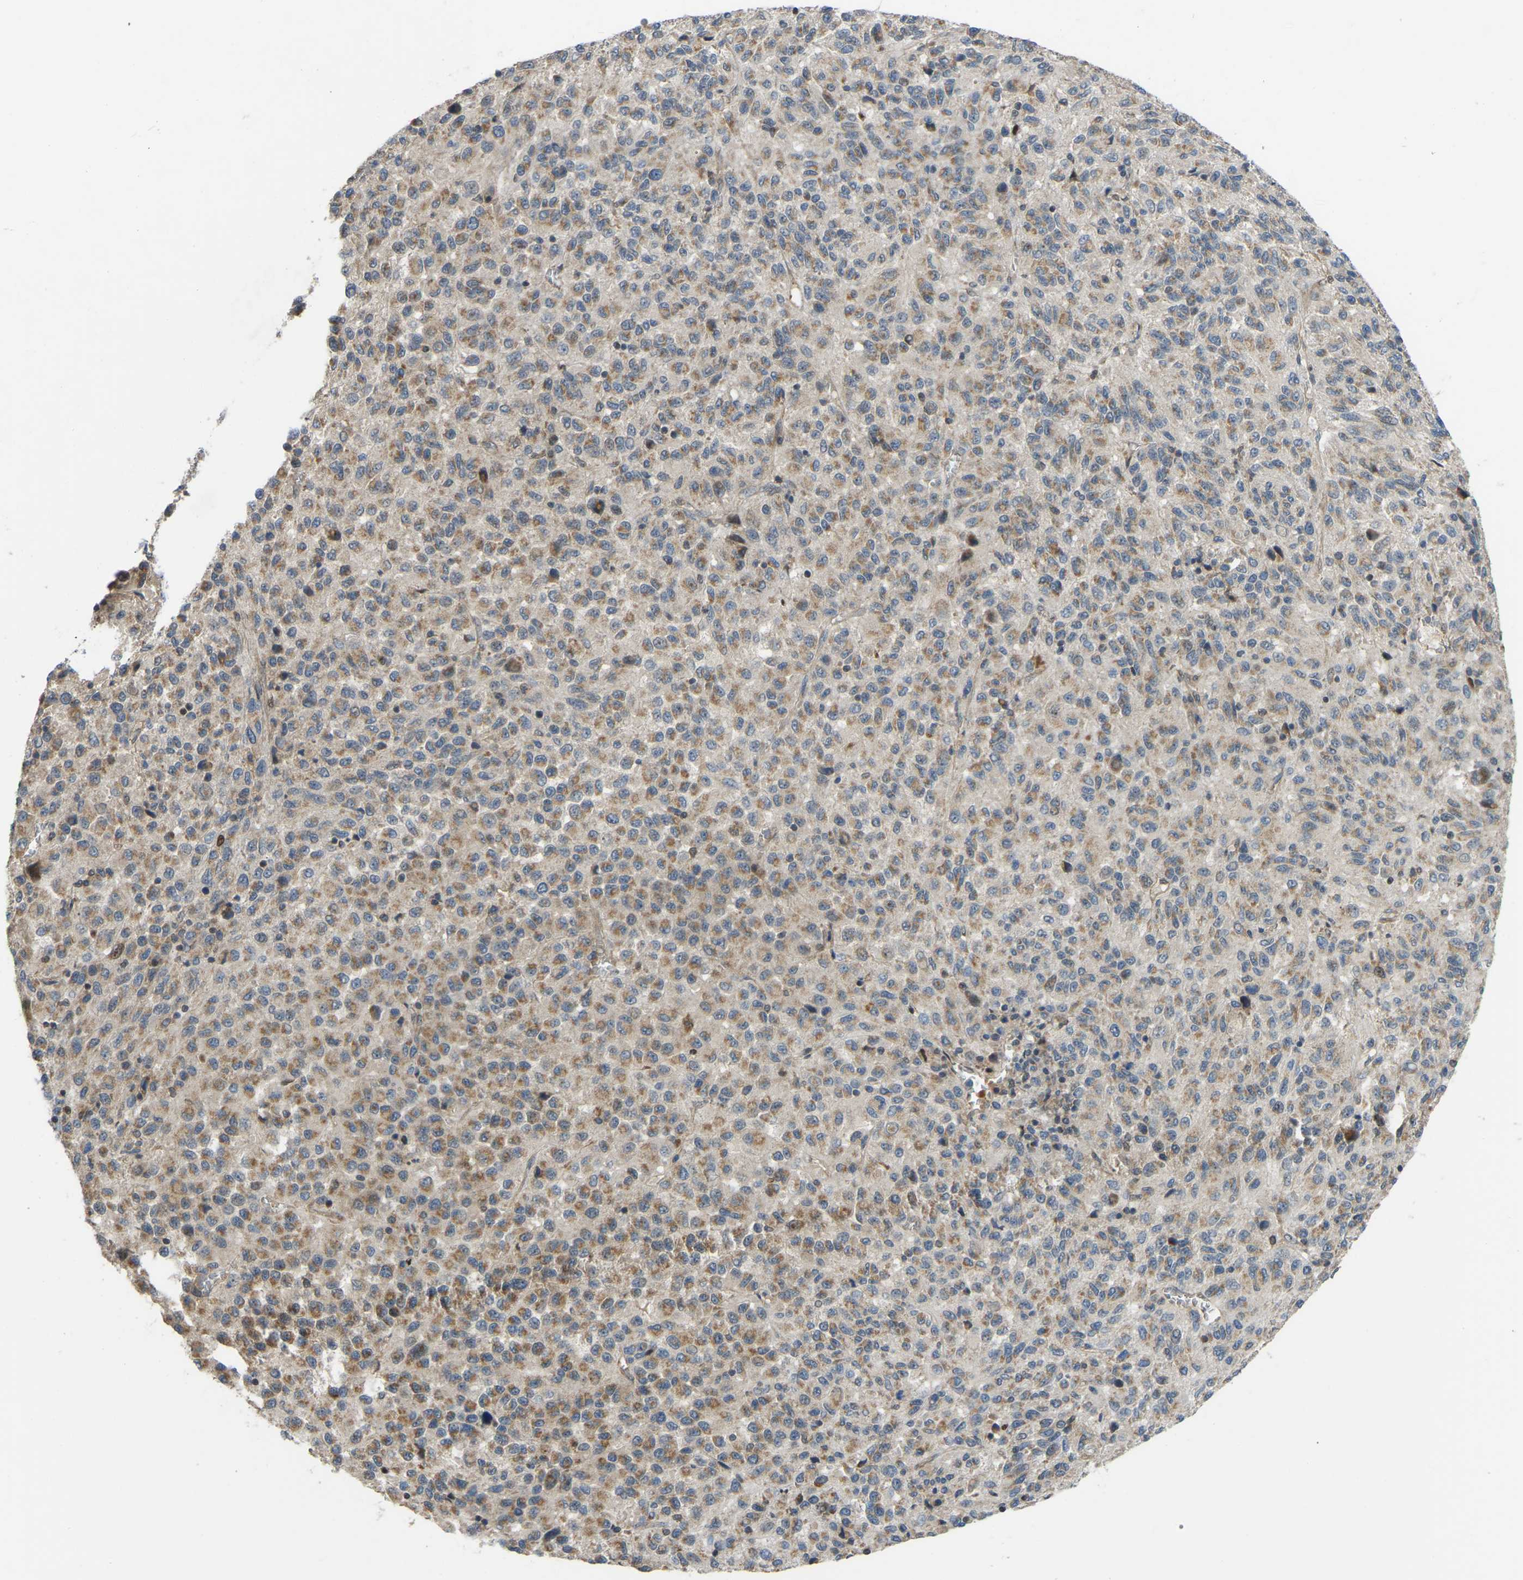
{"staining": {"intensity": "moderate", "quantity": ">75%", "location": "cytoplasmic/membranous"}, "tissue": "melanoma", "cell_type": "Tumor cells", "image_type": "cancer", "snomed": [{"axis": "morphology", "description": "Malignant melanoma, Metastatic site"}, {"axis": "topography", "description": "Lung"}], "caption": "Human malignant melanoma (metastatic site) stained with a protein marker exhibits moderate staining in tumor cells.", "gene": "C21orf91", "patient": {"sex": "male", "age": 64}}